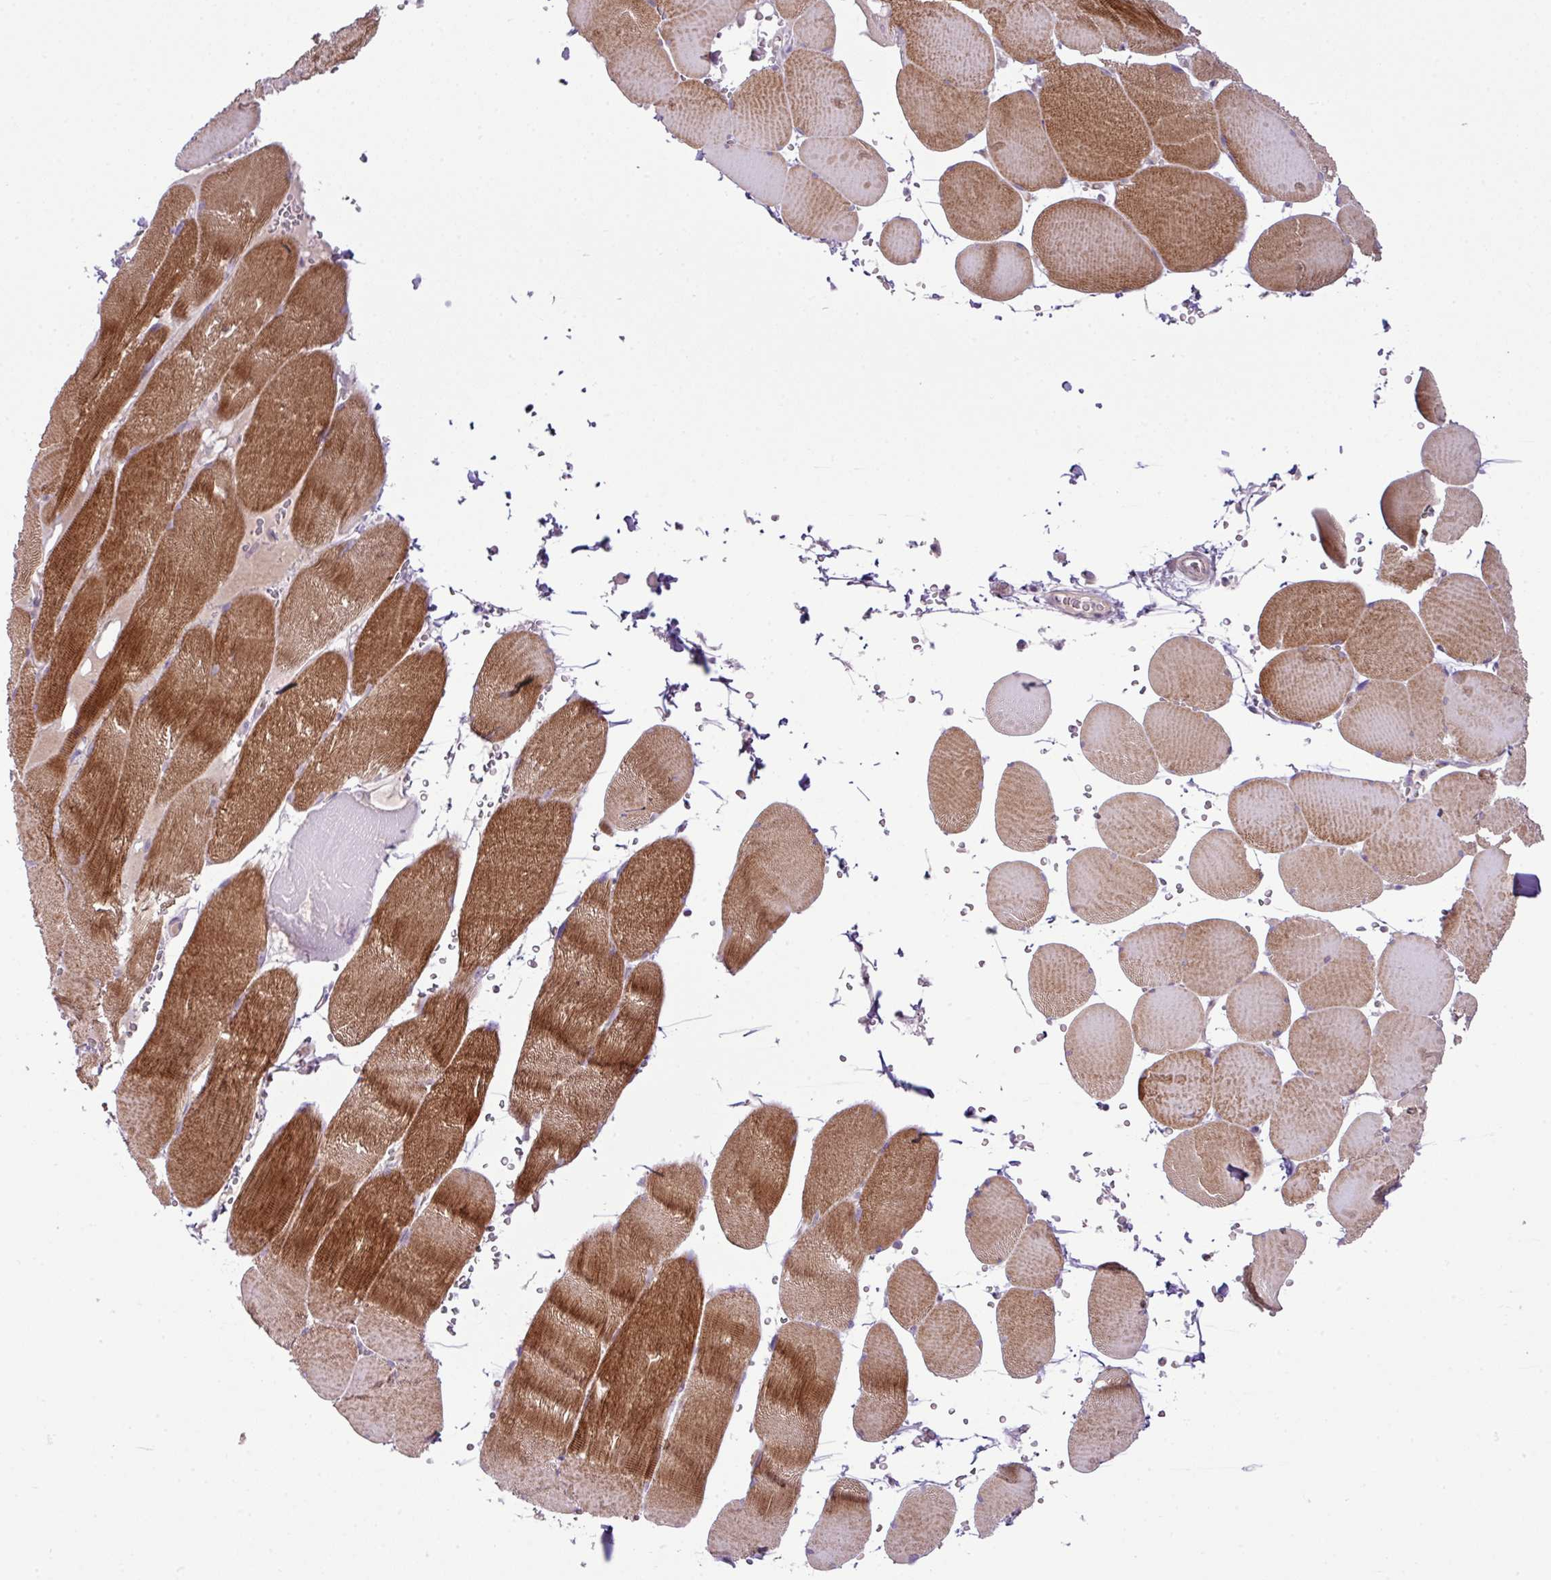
{"staining": {"intensity": "moderate", "quantity": ">75%", "location": "cytoplasmic/membranous"}, "tissue": "skeletal muscle", "cell_type": "Myocytes", "image_type": "normal", "snomed": [{"axis": "morphology", "description": "Normal tissue, NOS"}, {"axis": "topography", "description": "Skeletal muscle"}, {"axis": "topography", "description": "Head-Neck"}], "caption": "Brown immunohistochemical staining in normal skeletal muscle displays moderate cytoplasmic/membranous staining in about >75% of myocytes. Nuclei are stained in blue.", "gene": "DNAJB13", "patient": {"sex": "male", "age": 66}}